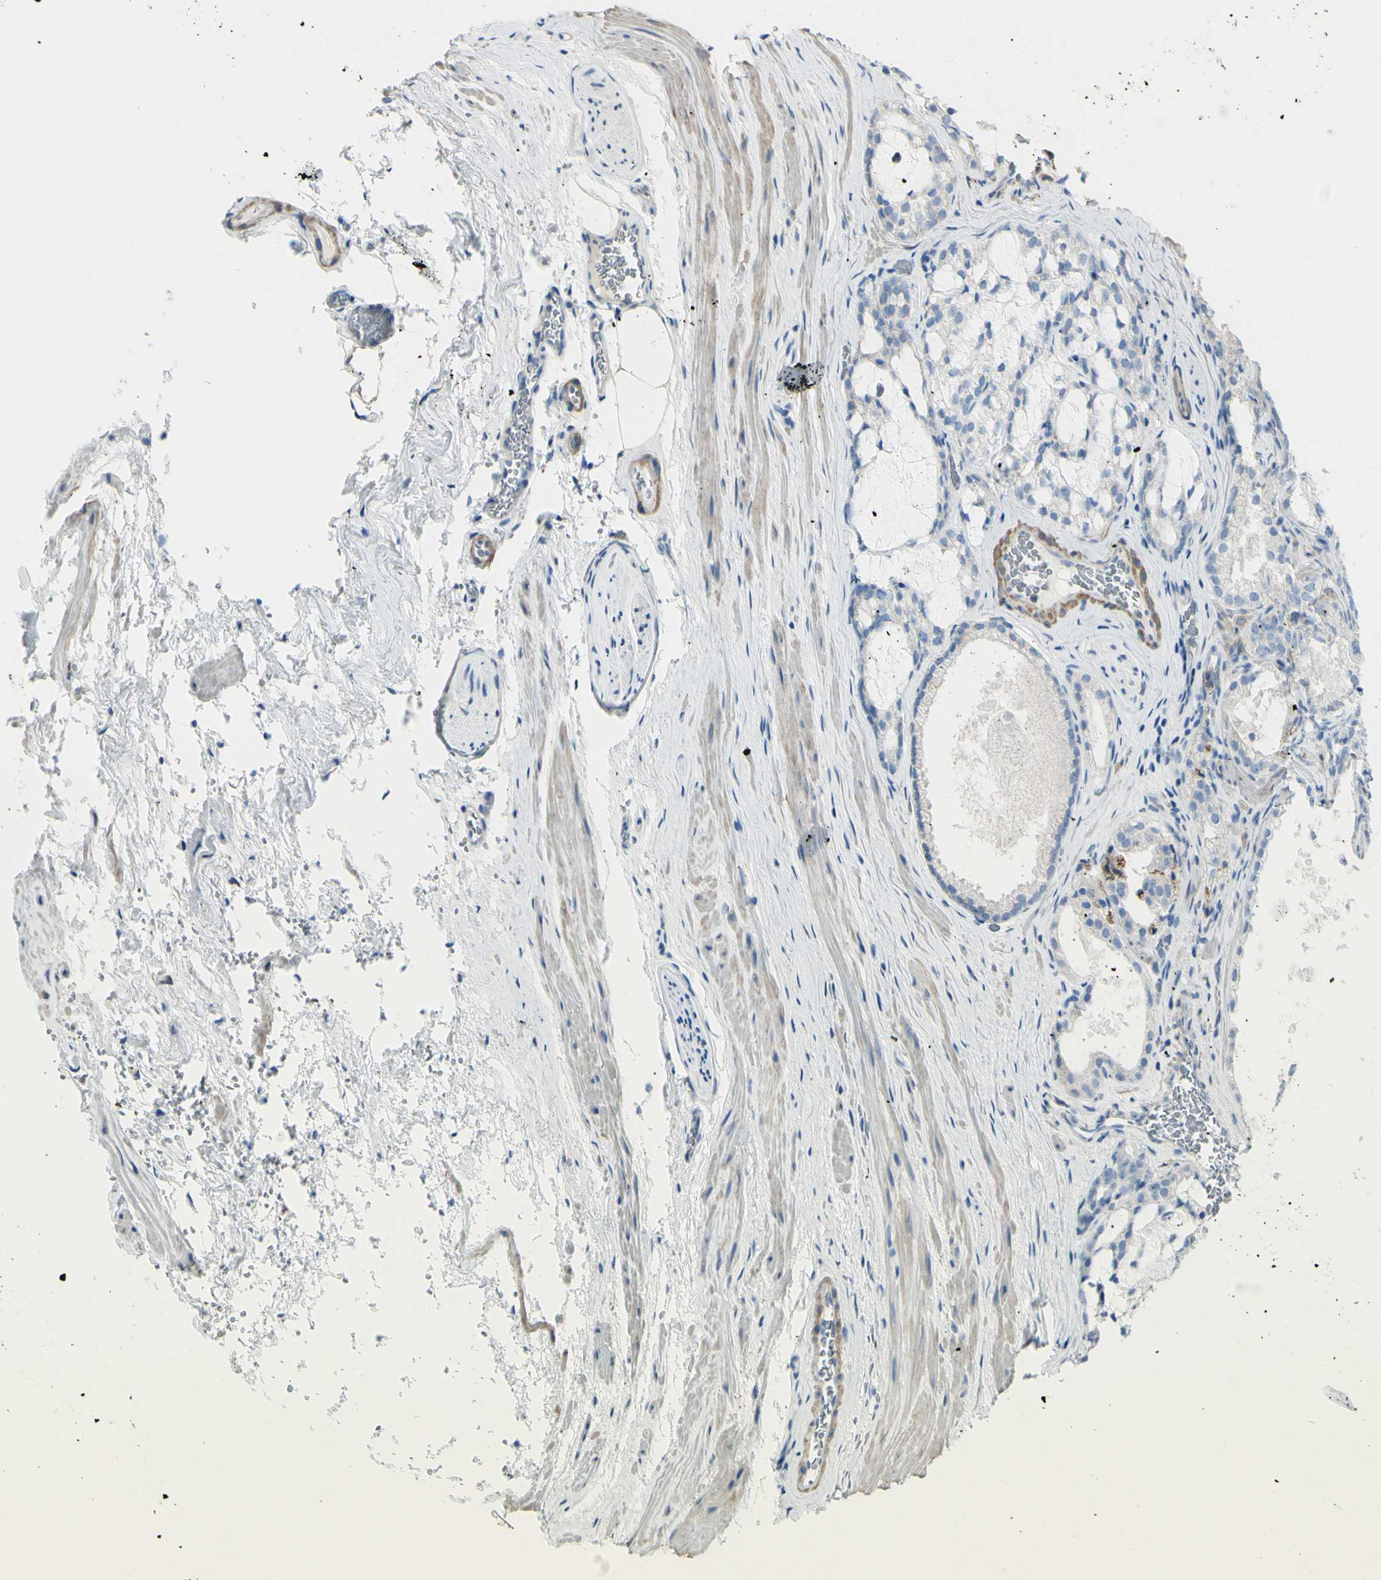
{"staining": {"intensity": "negative", "quantity": "none", "location": "none"}, "tissue": "prostate cancer", "cell_type": "Tumor cells", "image_type": "cancer", "snomed": [{"axis": "morphology", "description": "Adenocarcinoma, Low grade"}, {"axis": "topography", "description": "Prostate"}], "caption": "DAB (3,3'-diaminobenzidine) immunohistochemical staining of human prostate cancer (low-grade adenocarcinoma) demonstrates no significant expression in tumor cells.", "gene": "NCBP2L", "patient": {"sex": "male", "age": 59}}